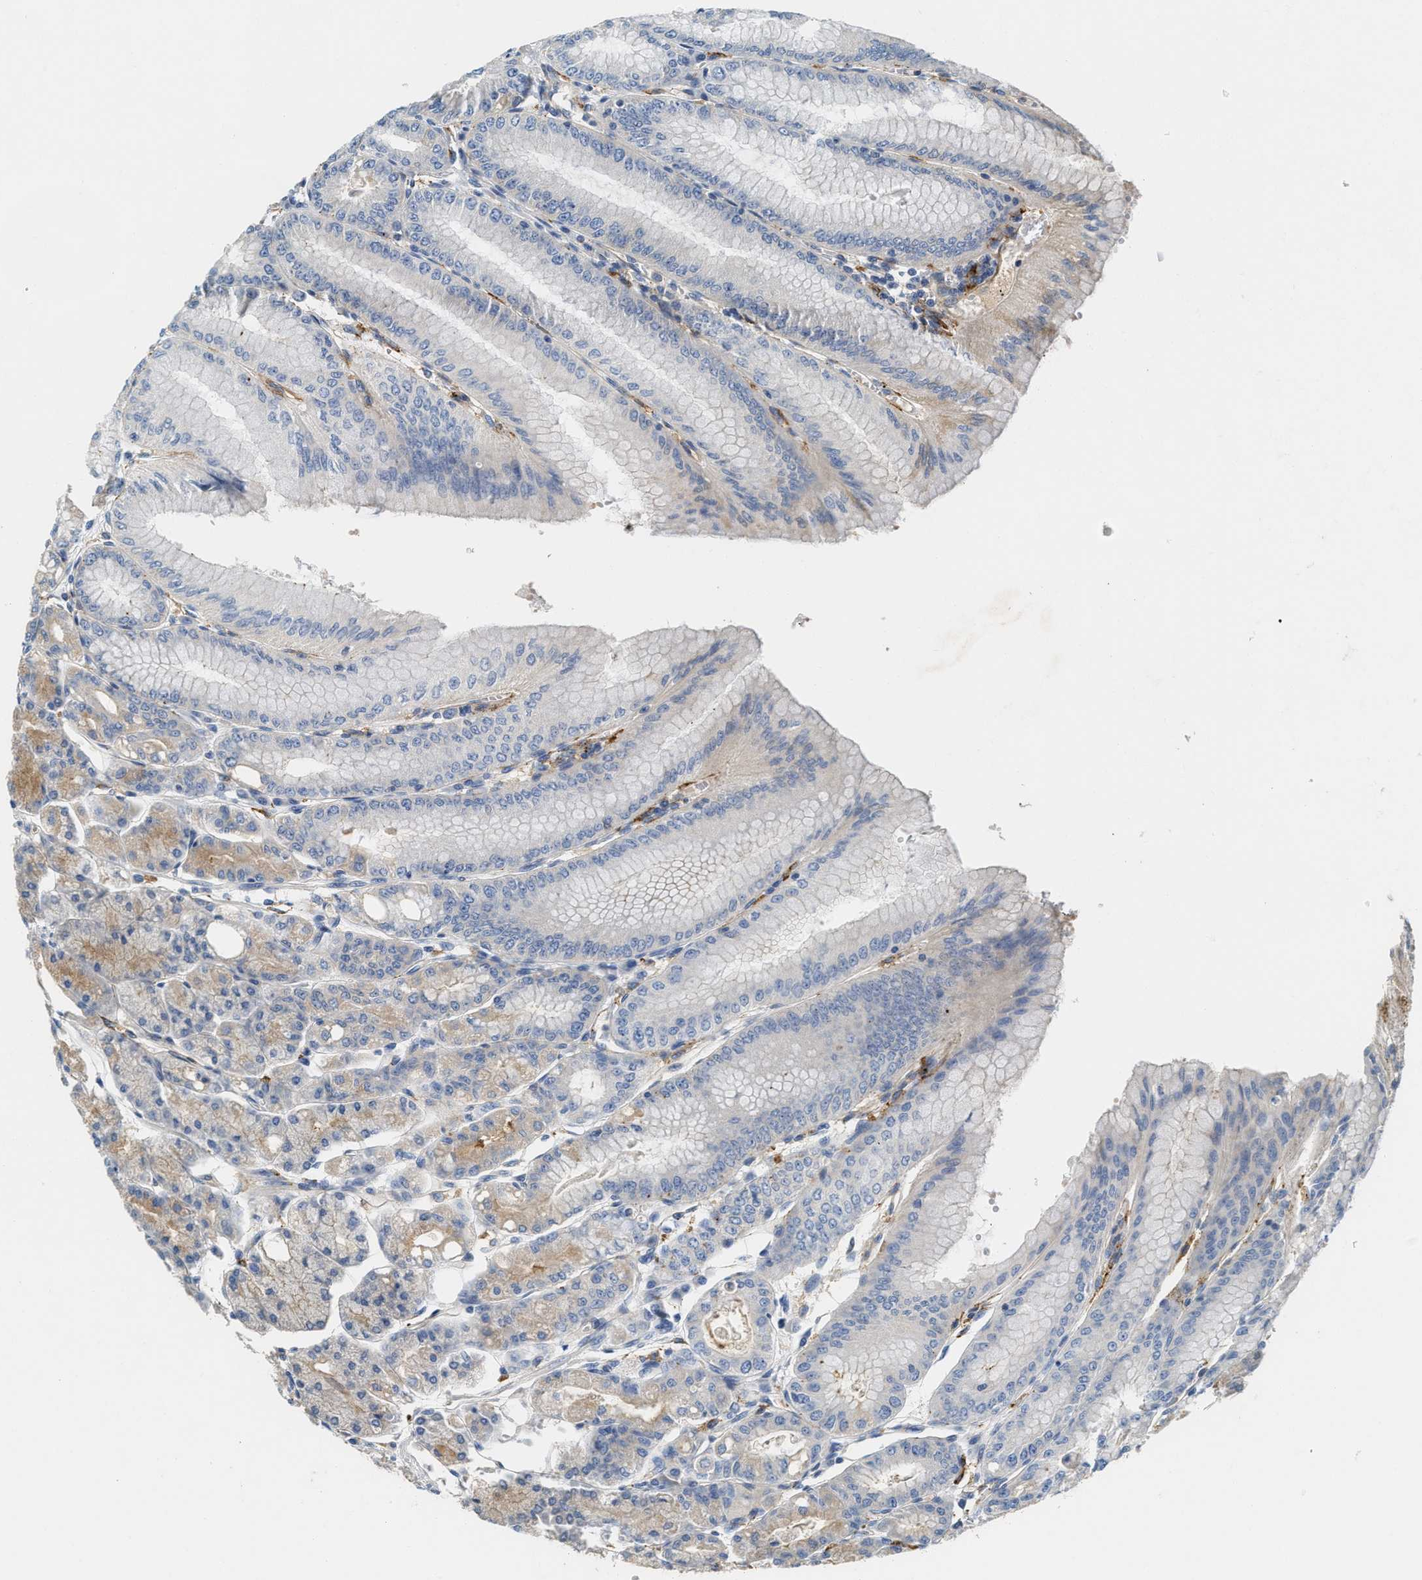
{"staining": {"intensity": "moderate", "quantity": "25%-75%", "location": "cytoplasmic/membranous"}, "tissue": "stomach", "cell_type": "Glandular cells", "image_type": "normal", "snomed": [{"axis": "morphology", "description": "Normal tissue, NOS"}, {"axis": "topography", "description": "Stomach, lower"}], "caption": "Stomach stained for a protein demonstrates moderate cytoplasmic/membranous positivity in glandular cells. (DAB (3,3'-diaminobenzidine) IHC, brown staining for protein, blue staining for nuclei).", "gene": "NSUN7", "patient": {"sex": "male", "age": 71}}